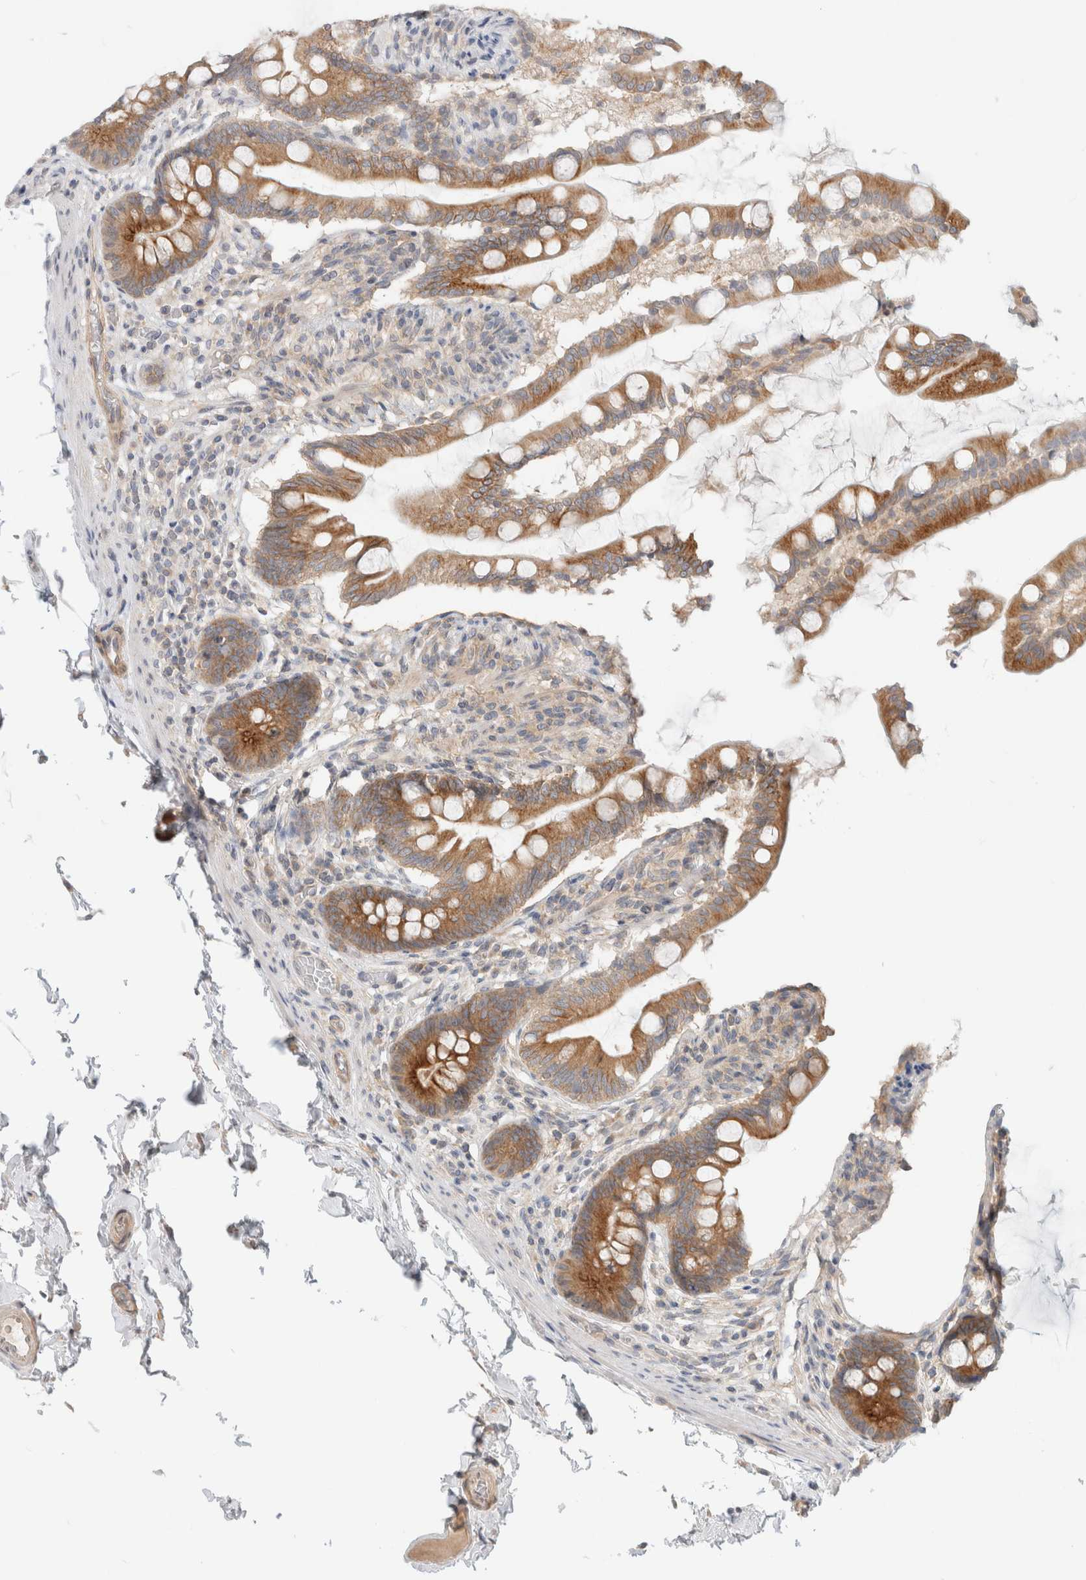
{"staining": {"intensity": "strong", "quantity": ">75%", "location": "cytoplasmic/membranous"}, "tissue": "small intestine", "cell_type": "Glandular cells", "image_type": "normal", "snomed": [{"axis": "morphology", "description": "Normal tissue, NOS"}, {"axis": "topography", "description": "Small intestine"}], "caption": "Immunohistochemistry (IHC) micrograph of unremarkable small intestine: human small intestine stained using immunohistochemistry (IHC) shows high levels of strong protein expression localized specifically in the cytoplasmic/membranous of glandular cells, appearing as a cytoplasmic/membranous brown color.", "gene": "MARK3", "patient": {"sex": "female", "age": 56}}